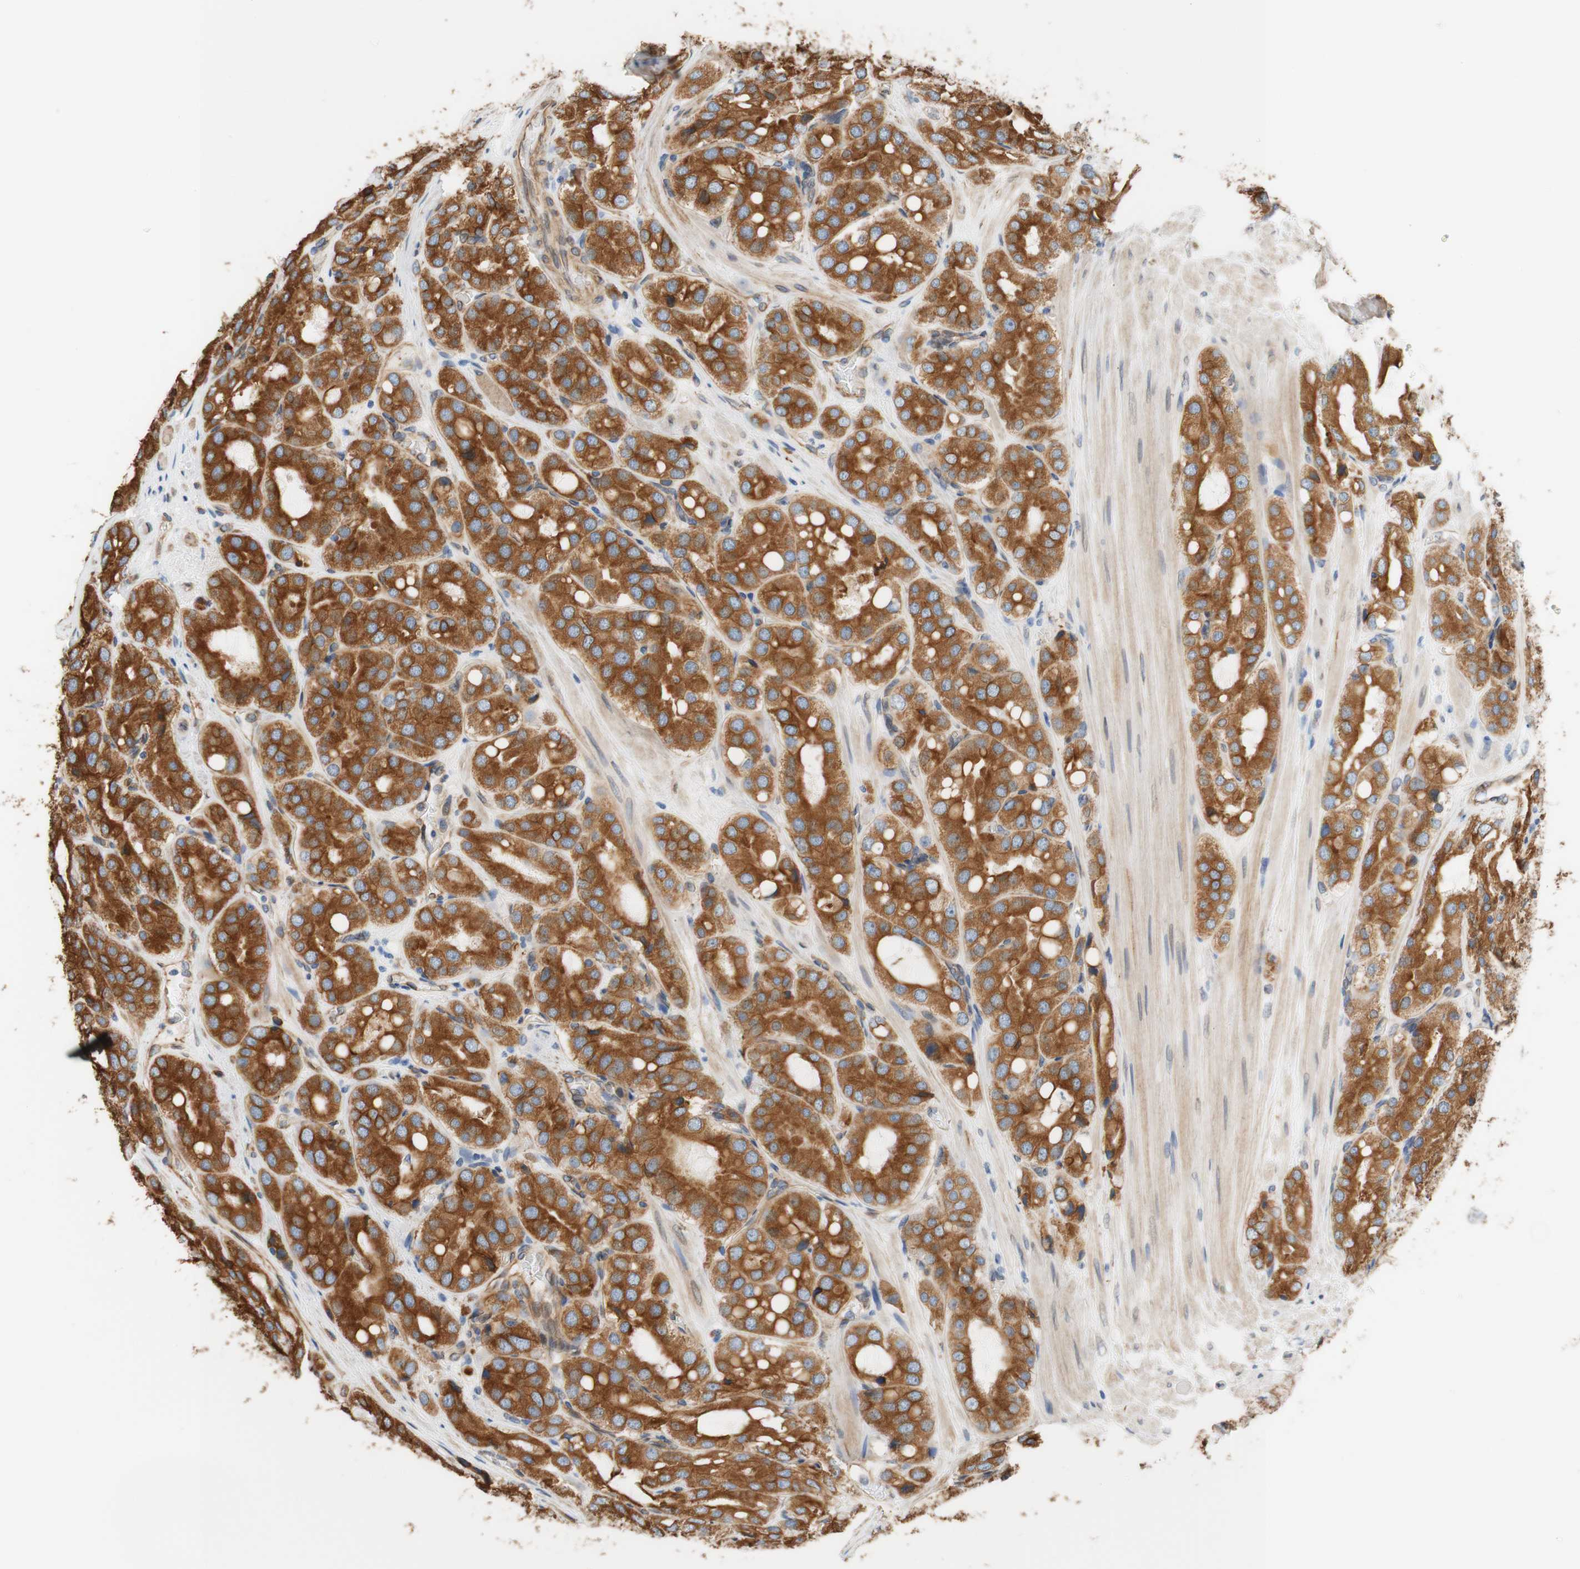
{"staining": {"intensity": "strong", "quantity": ">75%", "location": "cytoplasmic/membranous"}, "tissue": "prostate cancer", "cell_type": "Tumor cells", "image_type": "cancer", "snomed": [{"axis": "morphology", "description": "Adenocarcinoma, High grade"}, {"axis": "topography", "description": "Prostate"}], "caption": "Human adenocarcinoma (high-grade) (prostate) stained with a brown dye displays strong cytoplasmic/membranous positive staining in about >75% of tumor cells.", "gene": "ENDOD1", "patient": {"sex": "male", "age": 65}}